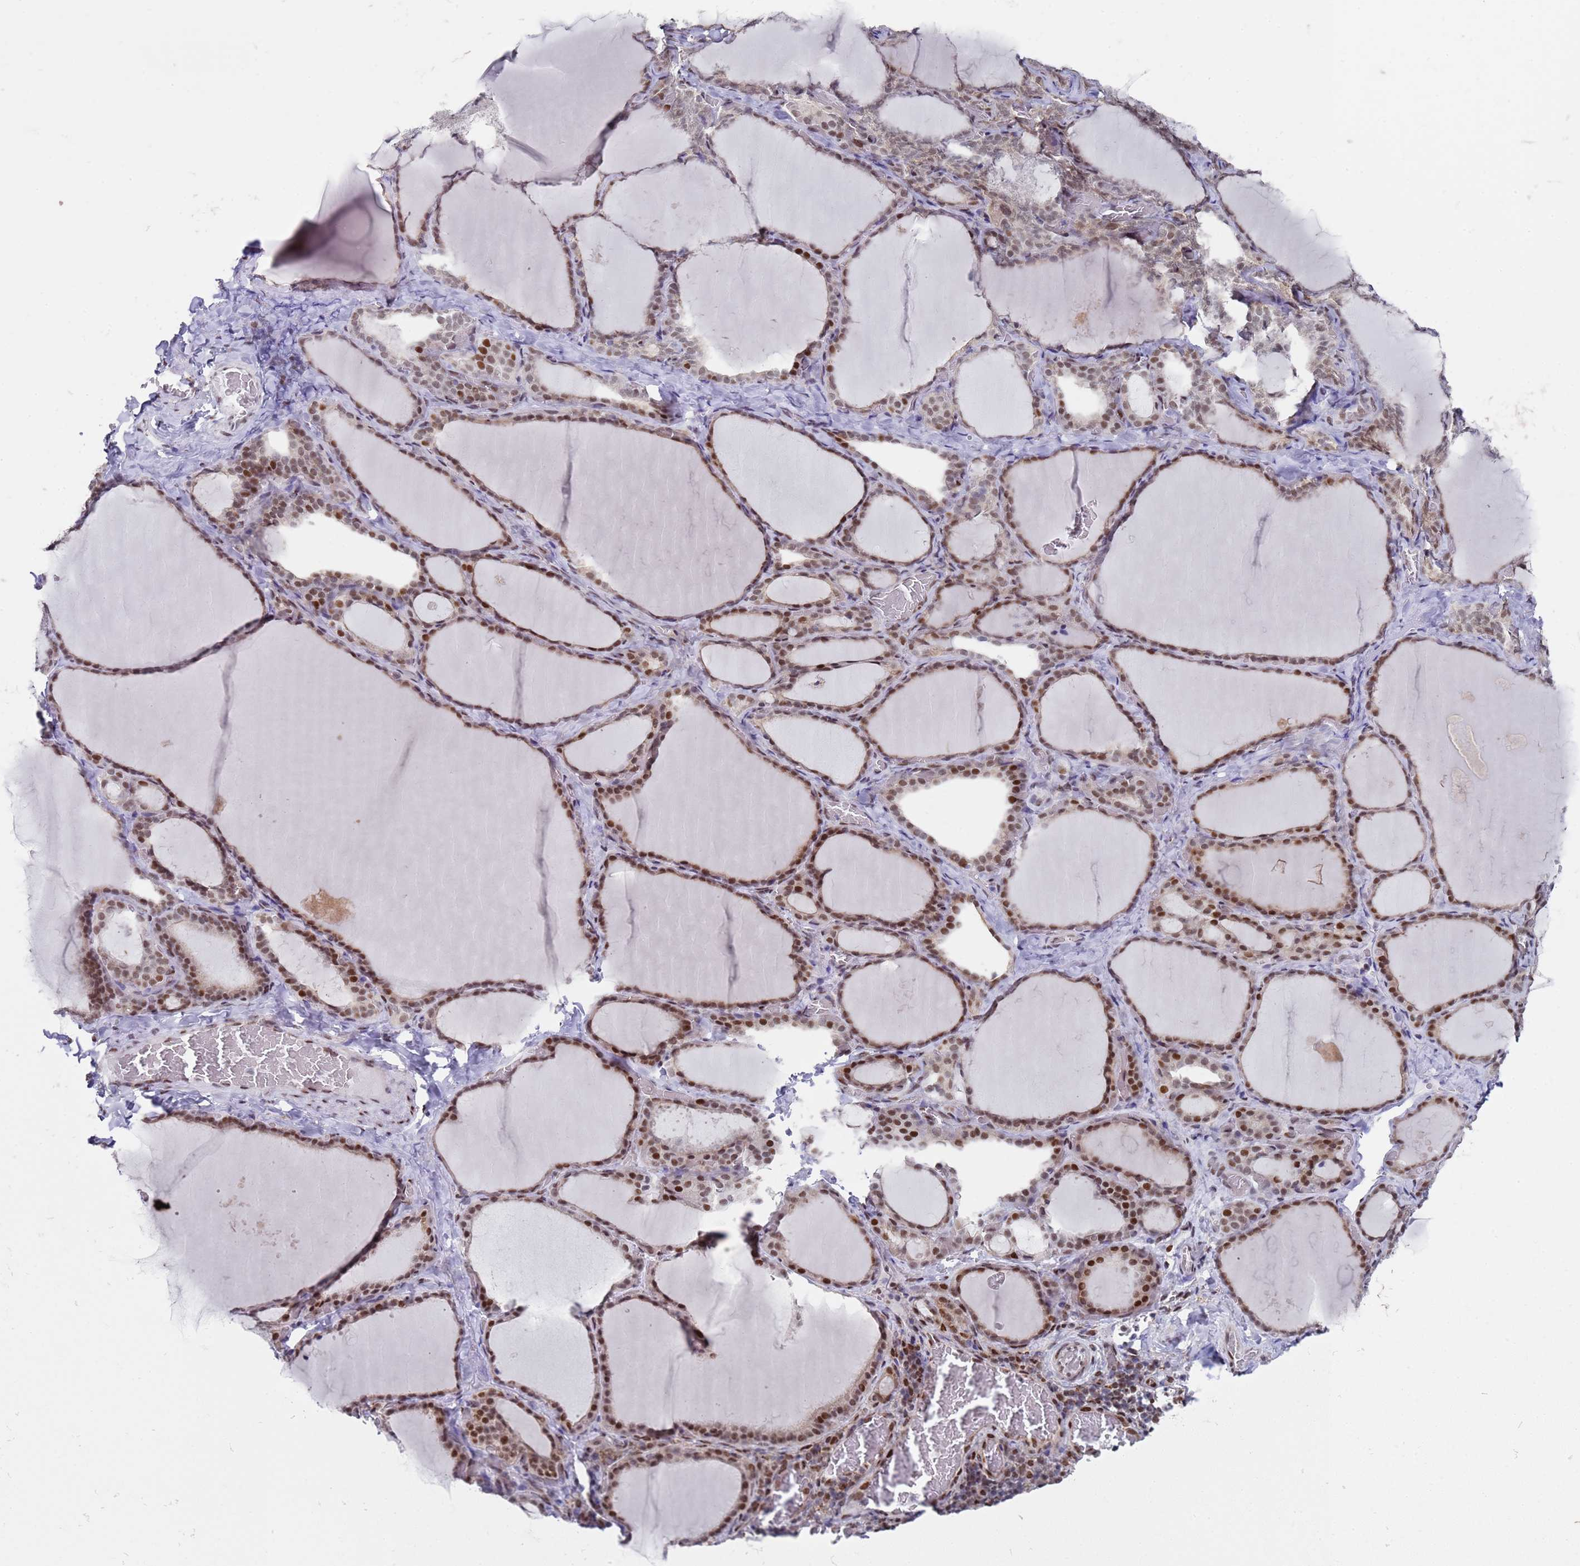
{"staining": {"intensity": "moderate", "quantity": ">75%", "location": "nuclear"}, "tissue": "thyroid gland", "cell_type": "Glandular cells", "image_type": "normal", "snomed": [{"axis": "morphology", "description": "Normal tissue, NOS"}, {"axis": "topography", "description": "Thyroid gland"}], "caption": "Glandular cells reveal moderate nuclear staining in about >75% of cells in normal thyroid gland. (DAB (3,3'-diaminobenzidine) IHC, brown staining for protein, blue staining for nuclei).", "gene": "COPS6", "patient": {"sex": "female", "age": 39}}